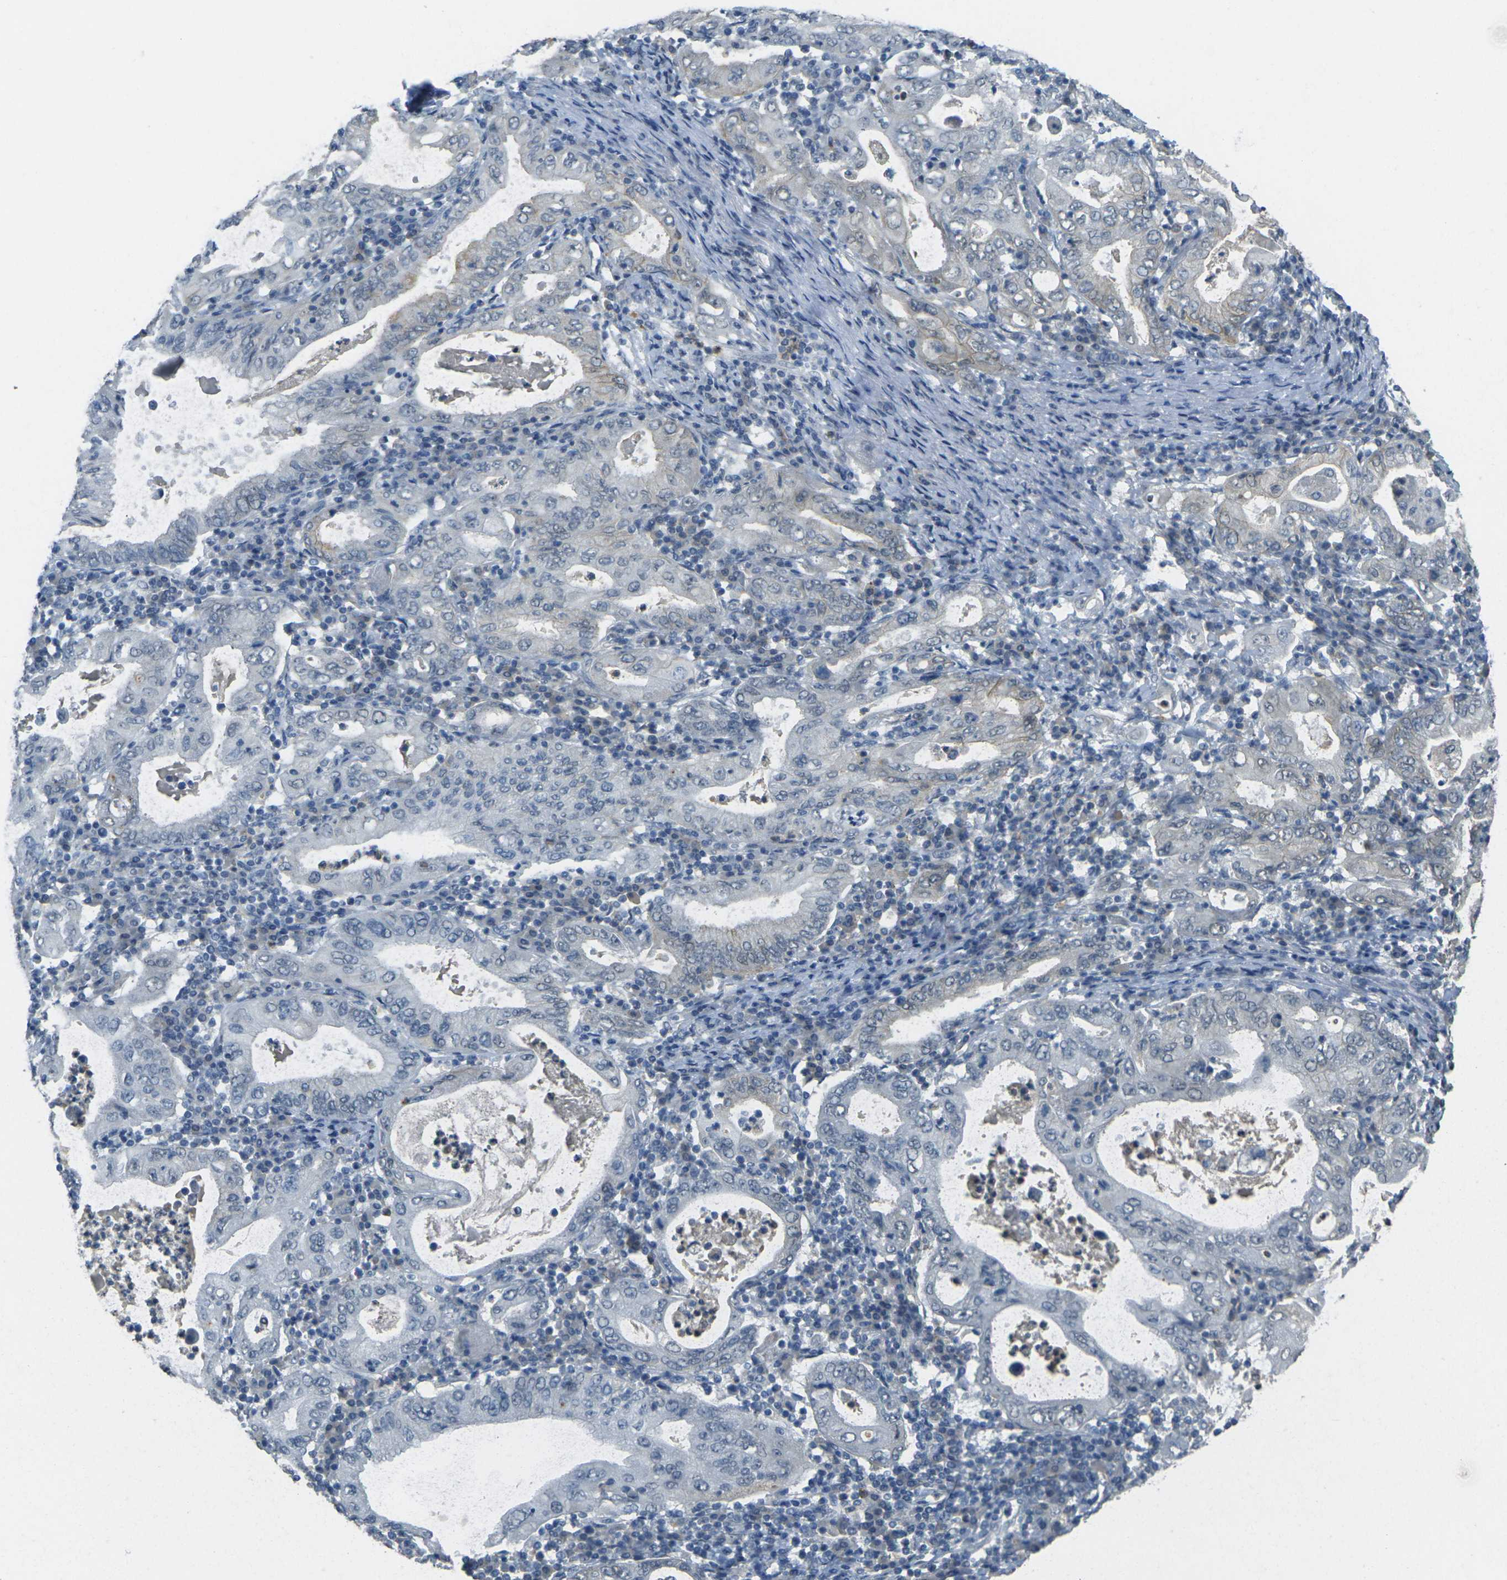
{"staining": {"intensity": "weak", "quantity": "<25%", "location": "cytoplasmic/membranous"}, "tissue": "stomach cancer", "cell_type": "Tumor cells", "image_type": "cancer", "snomed": [{"axis": "morphology", "description": "Normal tissue, NOS"}, {"axis": "morphology", "description": "Adenocarcinoma, NOS"}, {"axis": "topography", "description": "Esophagus"}, {"axis": "topography", "description": "Stomach, upper"}, {"axis": "topography", "description": "Peripheral nerve tissue"}], "caption": "Immunohistochemical staining of stomach cancer shows no significant positivity in tumor cells. (DAB (3,3'-diaminobenzidine) immunohistochemistry with hematoxylin counter stain).", "gene": "SPTBN2", "patient": {"sex": "male", "age": 62}}